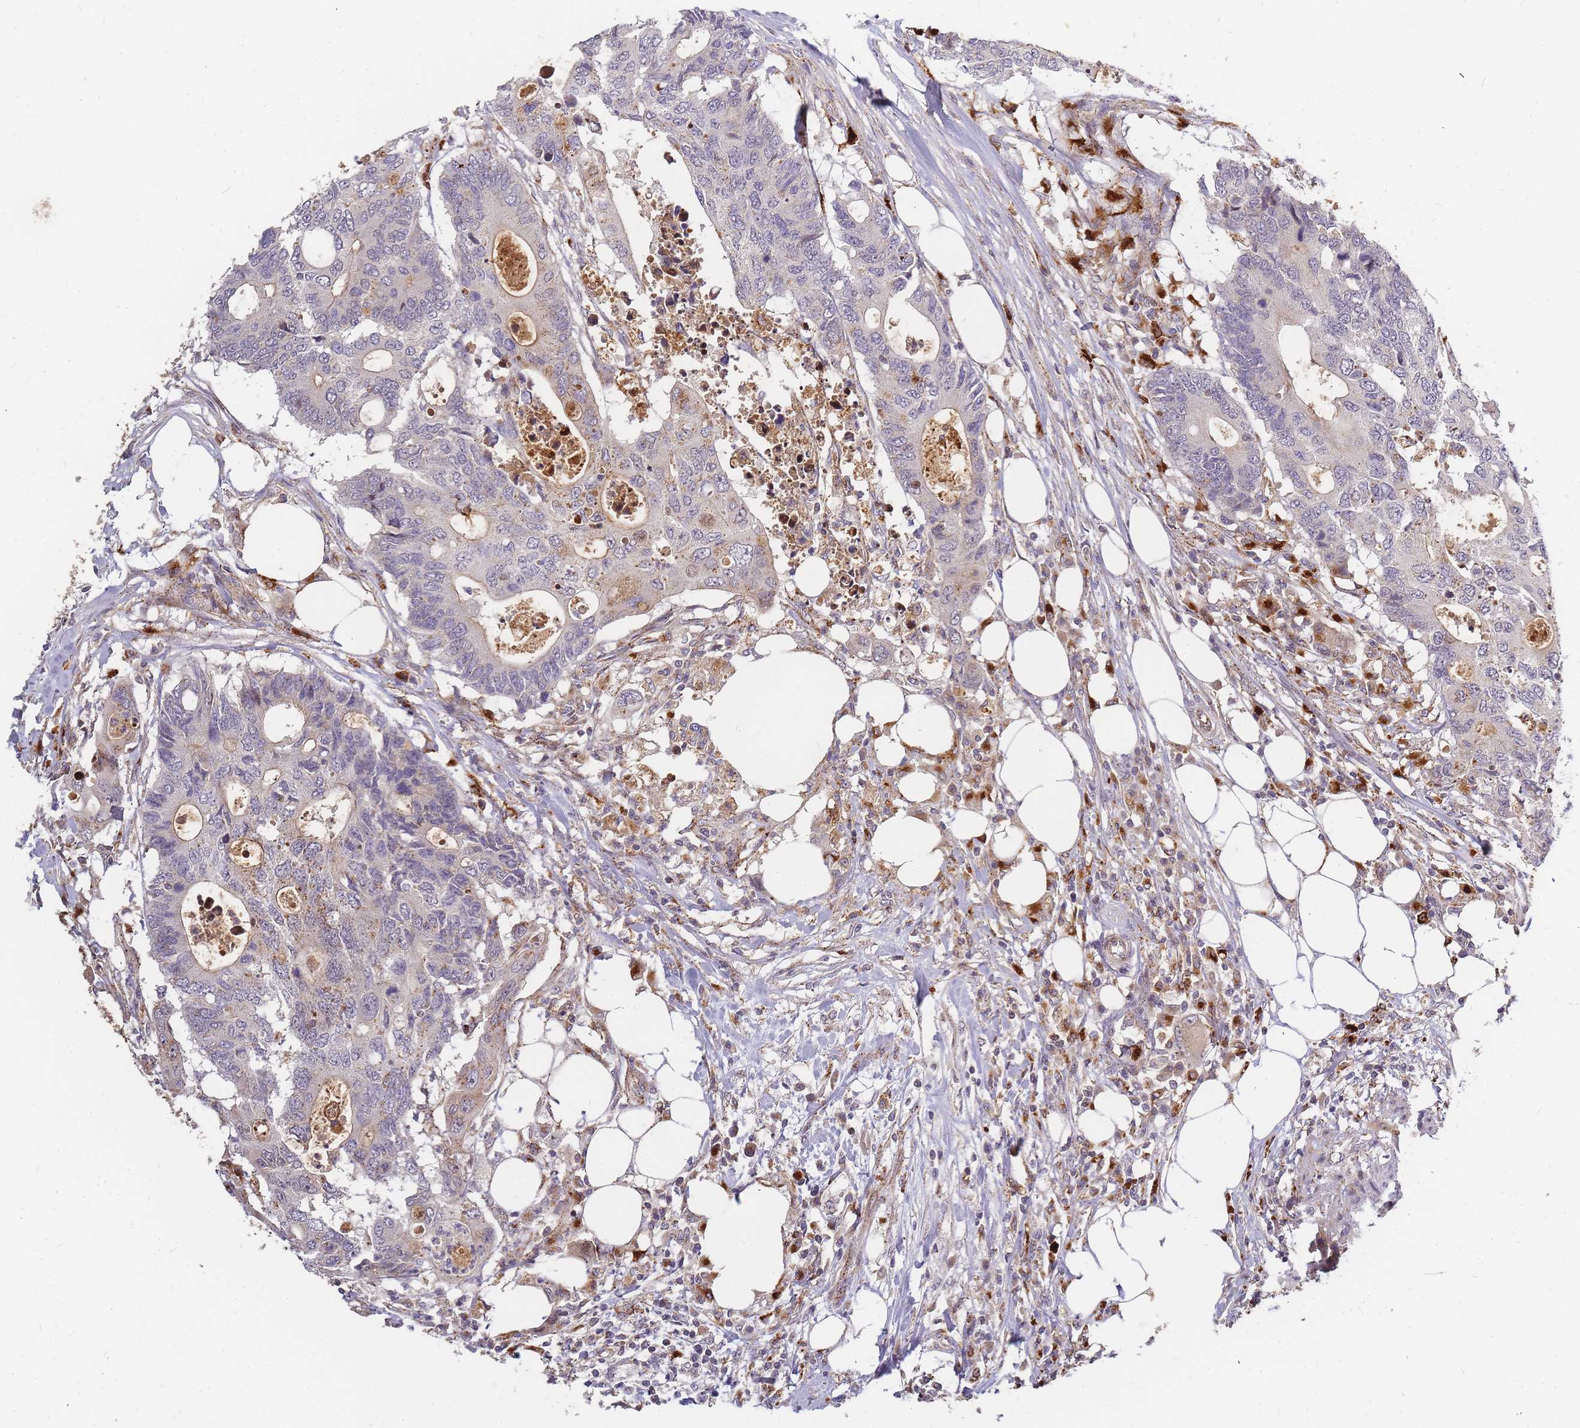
{"staining": {"intensity": "weak", "quantity": "<25%", "location": "cytoplasmic/membranous"}, "tissue": "colorectal cancer", "cell_type": "Tumor cells", "image_type": "cancer", "snomed": [{"axis": "morphology", "description": "Adenocarcinoma, NOS"}, {"axis": "topography", "description": "Colon"}], "caption": "The immunohistochemistry (IHC) image has no significant staining in tumor cells of colorectal adenocarcinoma tissue. (DAB (3,3'-diaminobenzidine) immunohistochemistry visualized using brightfield microscopy, high magnification).", "gene": "ATG5", "patient": {"sex": "male", "age": 71}}